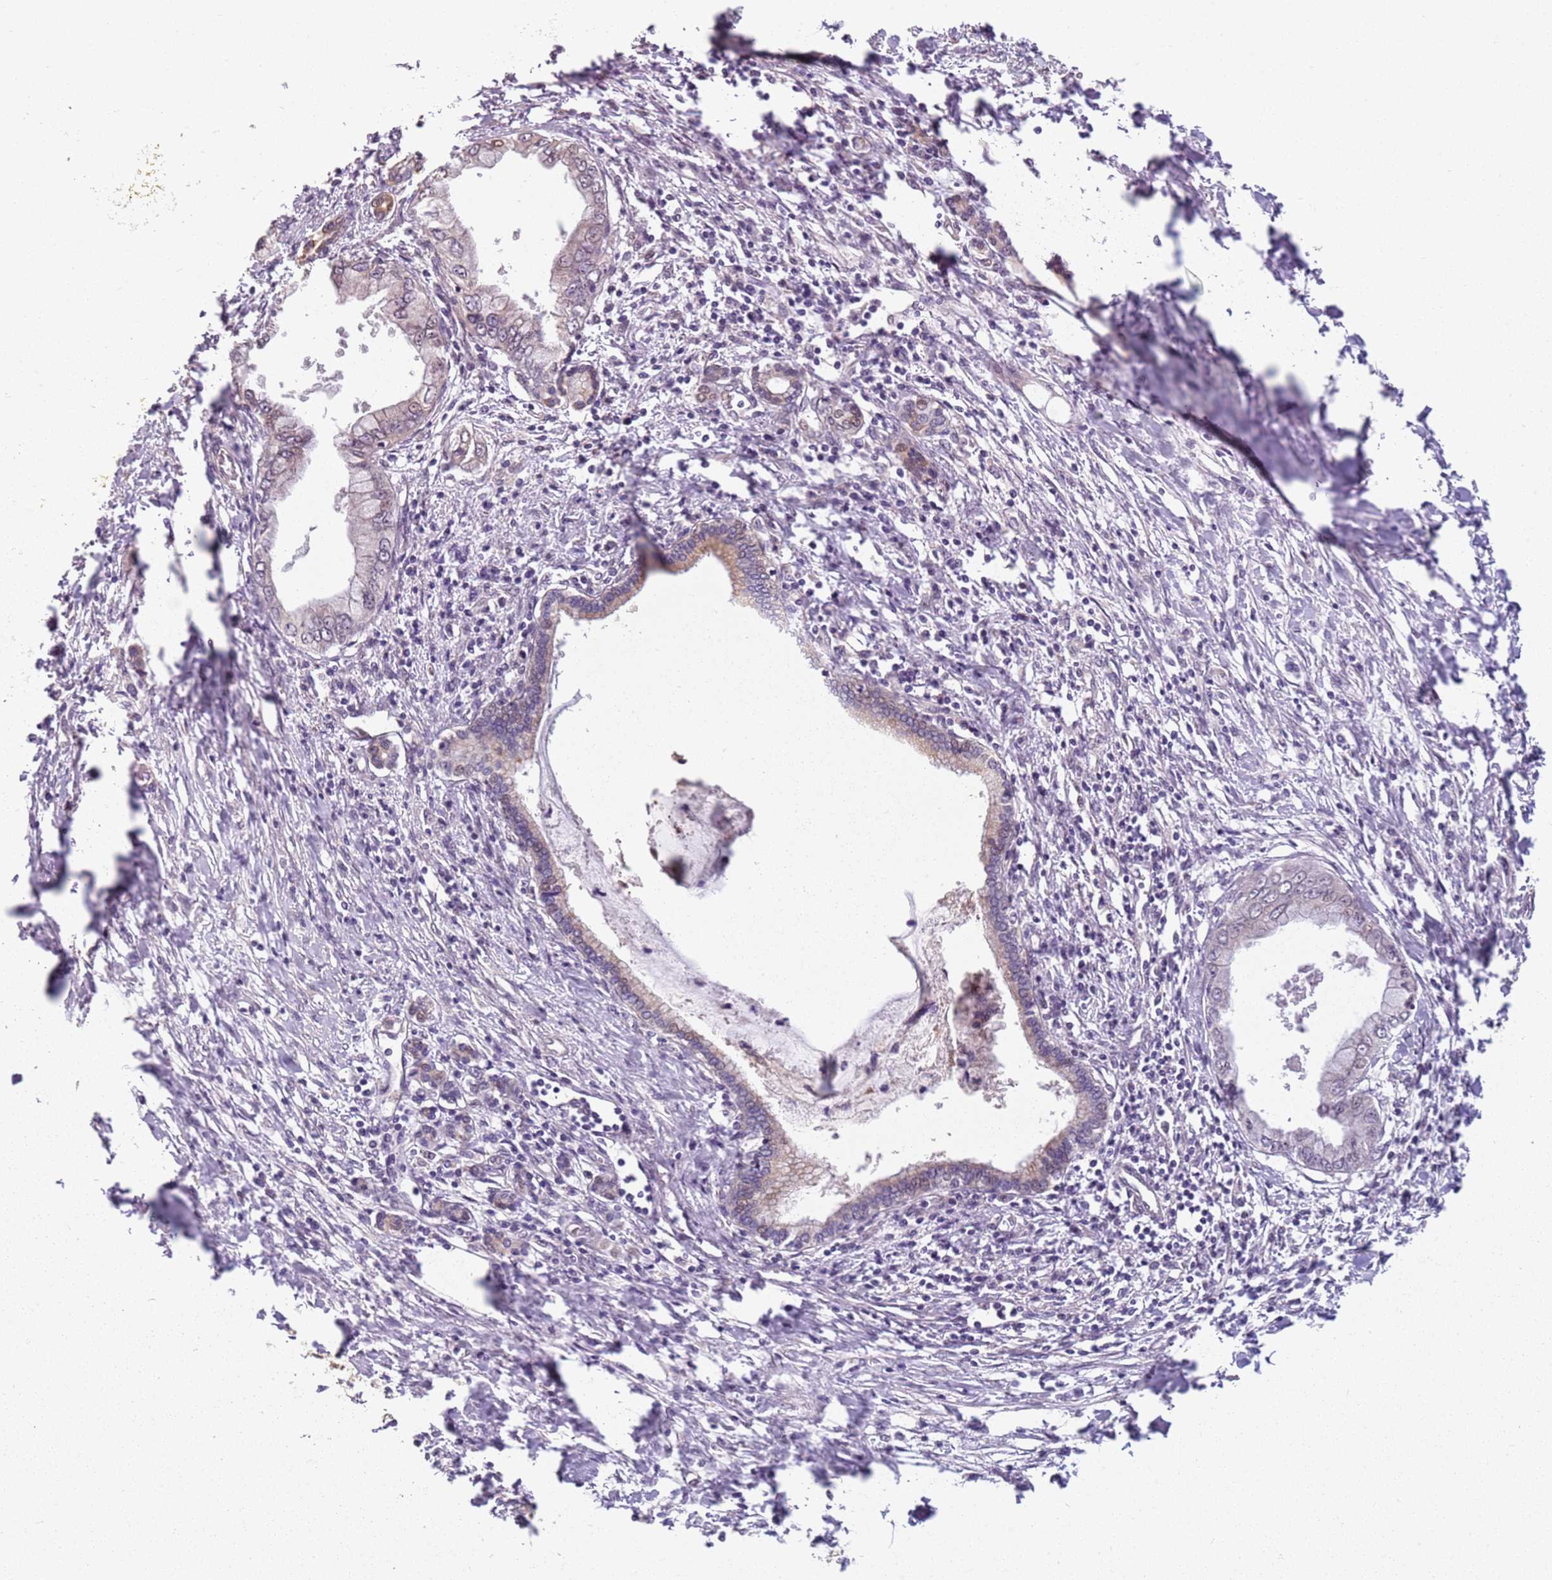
{"staining": {"intensity": "weak", "quantity": "<25%", "location": "cytoplasmic/membranous"}, "tissue": "pancreatic cancer", "cell_type": "Tumor cells", "image_type": "cancer", "snomed": [{"axis": "morphology", "description": "Adenocarcinoma, NOS"}, {"axis": "topography", "description": "Pancreas"}], "caption": "Tumor cells show no significant protein expression in pancreatic adenocarcinoma.", "gene": "CHURC1", "patient": {"sex": "male", "age": 48}}